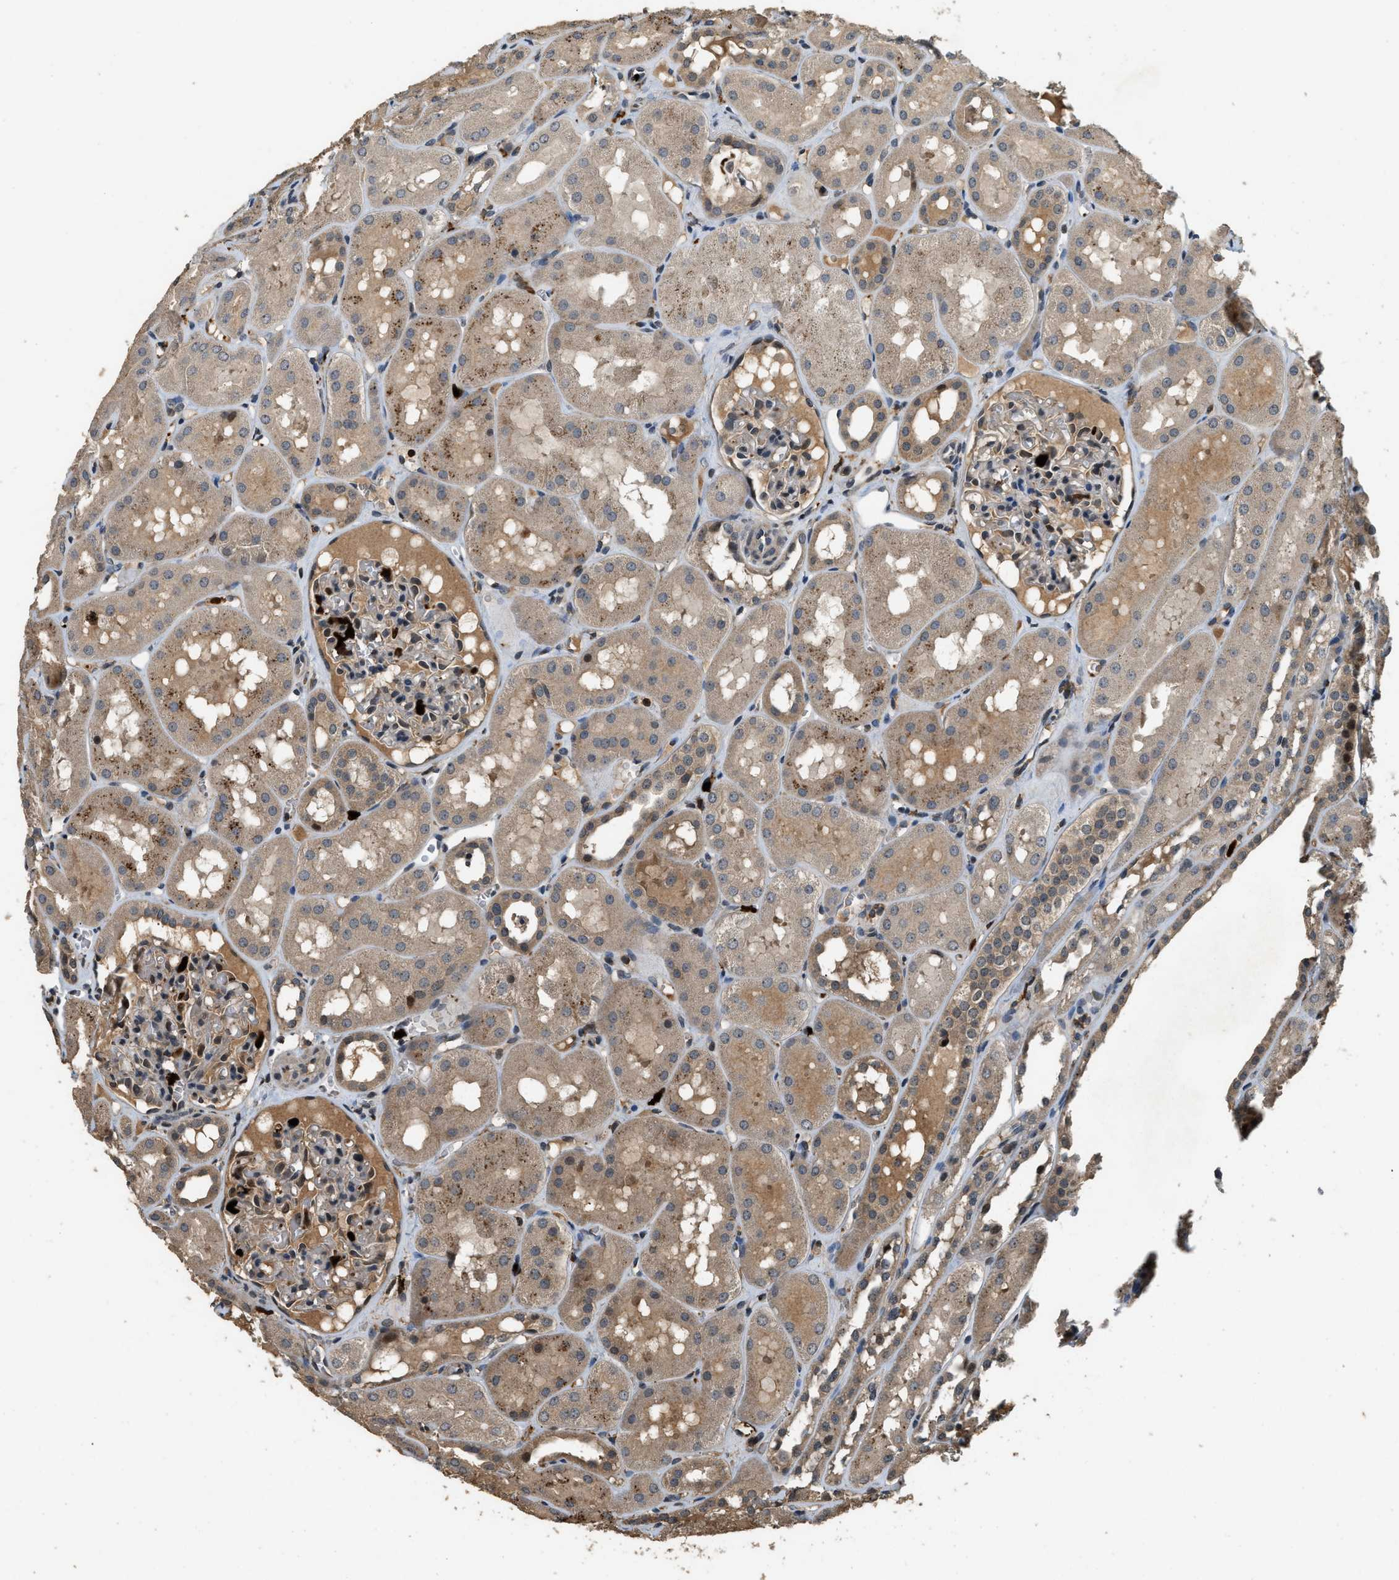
{"staining": {"intensity": "moderate", "quantity": "<25%", "location": "nuclear"}, "tissue": "kidney", "cell_type": "Cells in glomeruli", "image_type": "normal", "snomed": [{"axis": "morphology", "description": "Normal tissue, NOS"}, {"axis": "topography", "description": "Kidney"}, {"axis": "topography", "description": "Urinary bladder"}], "caption": "IHC of benign kidney shows low levels of moderate nuclear positivity in approximately <25% of cells in glomeruli. The staining was performed using DAB (3,3'-diaminobenzidine) to visualize the protein expression in brown, while the nuclei were stained in blue with hematoxylin (Magnification: 20x).", "gene": "RNF141", "patient": {"sex": "male", "age": 16}}